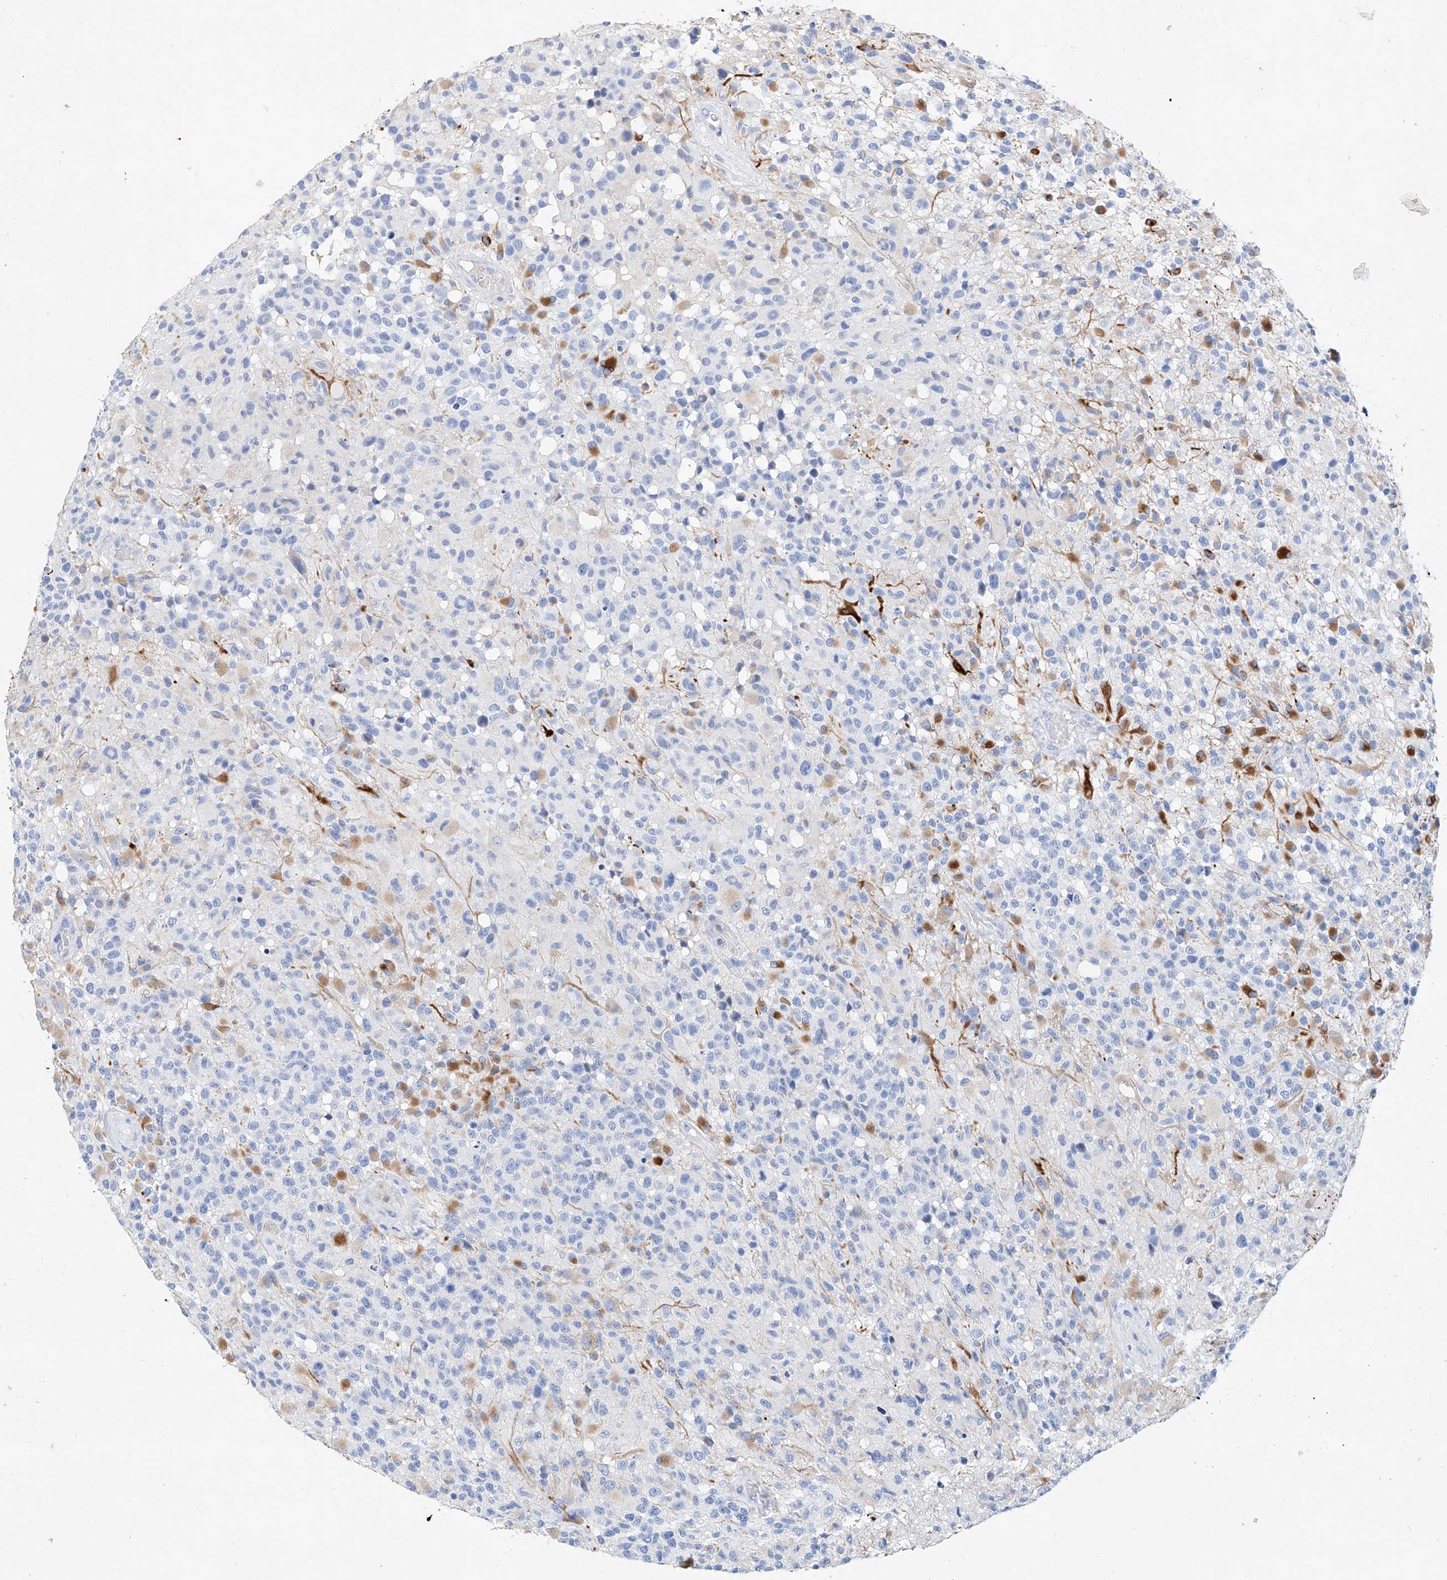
{"staining": {"intensity": "negative", "quantity": "none", "location": "none"}, "tissue": "glioma", "cell_type": "Tumor cells", "image_type": "cancer", "snomed": [{"axis": "morphology", "description": "Glioma, malignant, High grade"}, {"axis": "morphology", "description": "Glioblastoma, NOS"}, {"axis": "topography", "description": "Brain"}], "caption": "This is an IHC histopathology image of human glioblastoma. There is no staining in tumor cells.", "gene": "SLC25A29", "patient": {"sex": "male", "age": 60}}